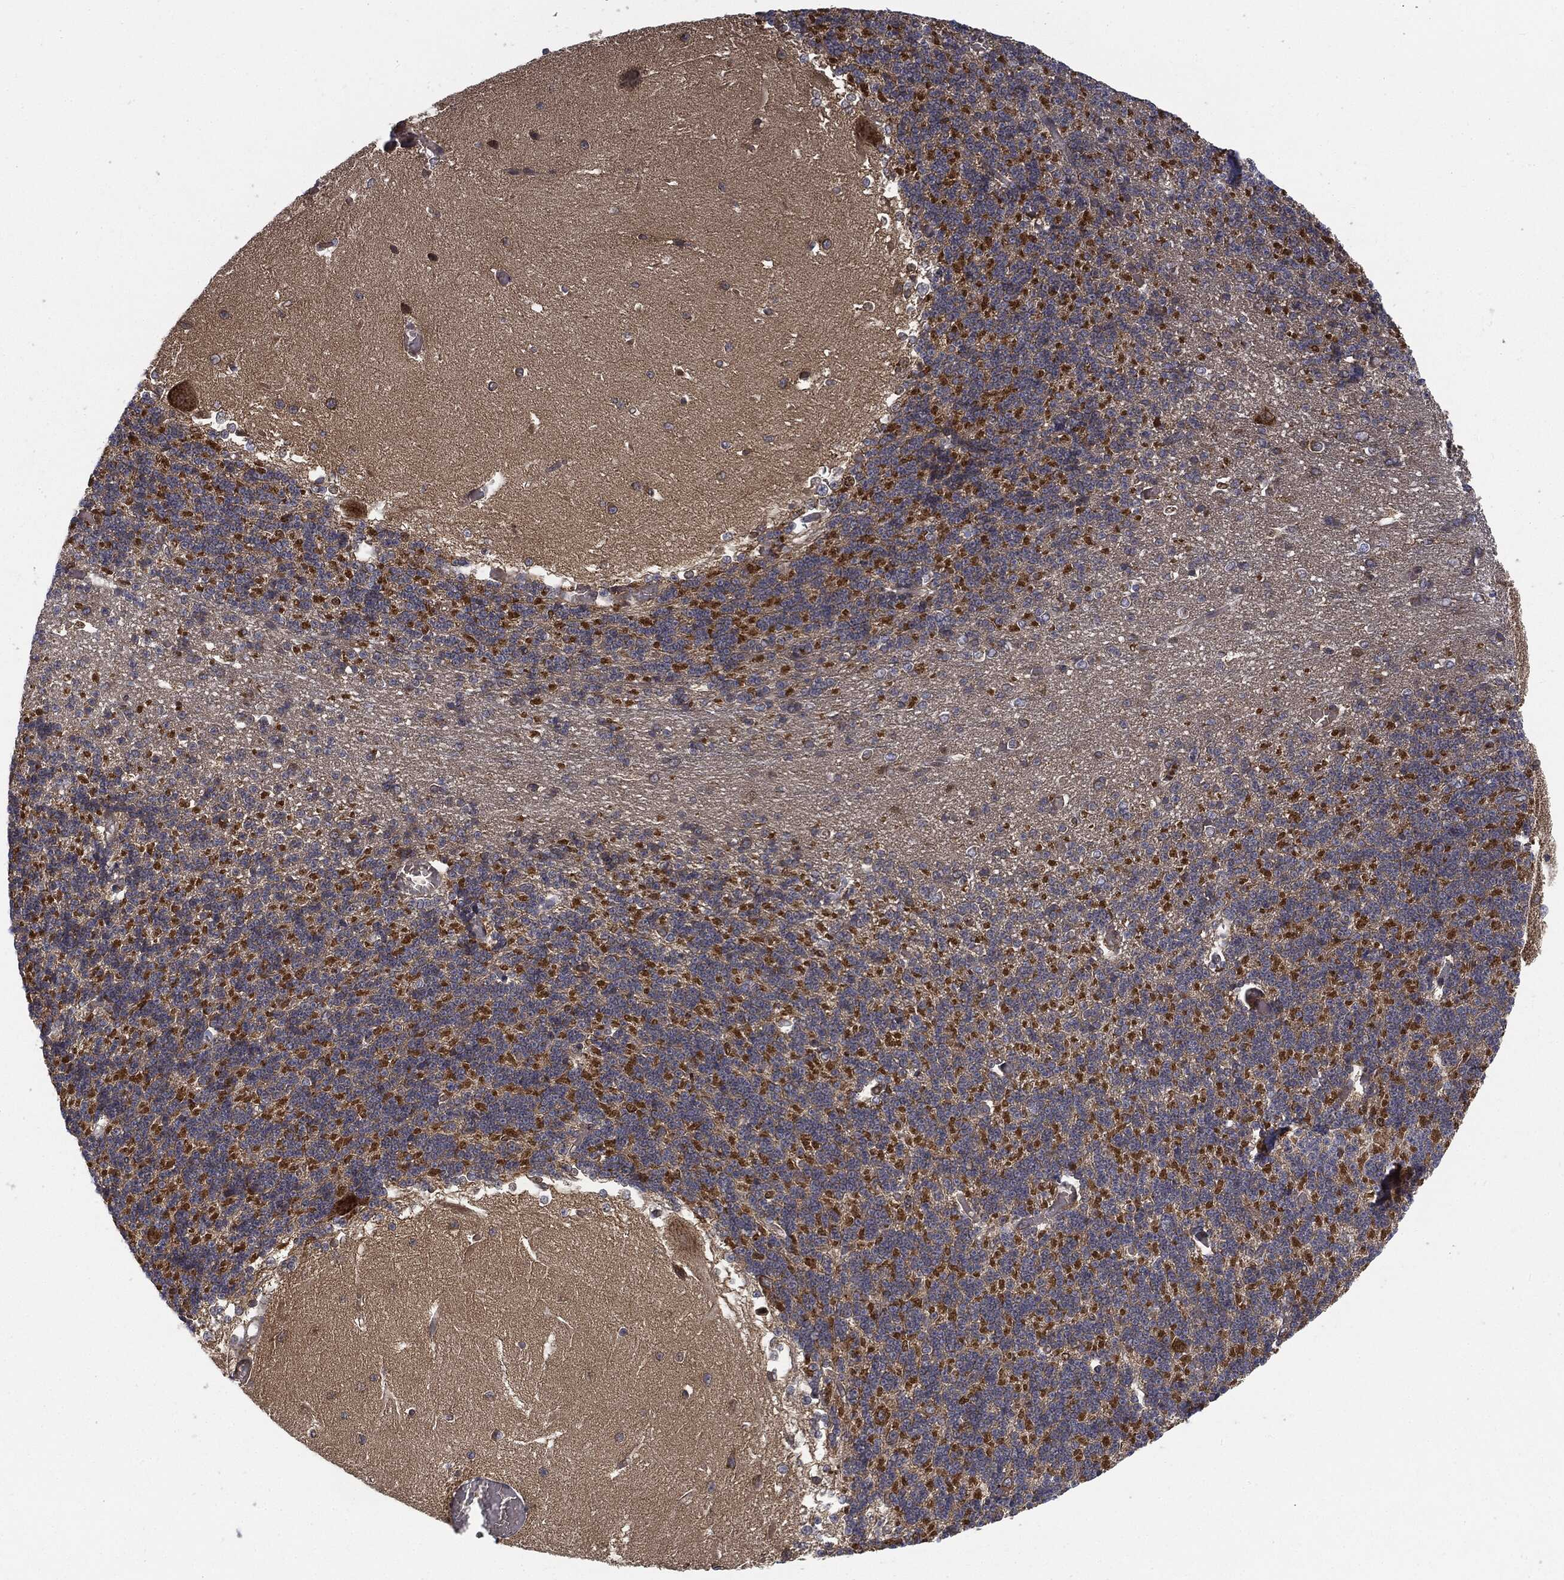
{"staining": {"intensity": "negative", "quantity": "none", "location": "none"}, "tissue": "cerebellum", "cell_type": "Cells in granular layer", "image_type": "normal", "snomed": [{"axis": "morphology", "description": "Normal tissue, NOS"}, {"axis": "topography", "description": "Cerebellum"}], "caption": "Immunohistochemistry histopathology image of benign cerebellum: cerebellum stained with DAB reveals no significant protein positivity in cells in granular layer. The staining is performed using DAB brown chromogen with nuclei counter-stained in using hematoxylin.", "gene": "EIF2AK2", "patient": {"sex": "male", "age": 37}}